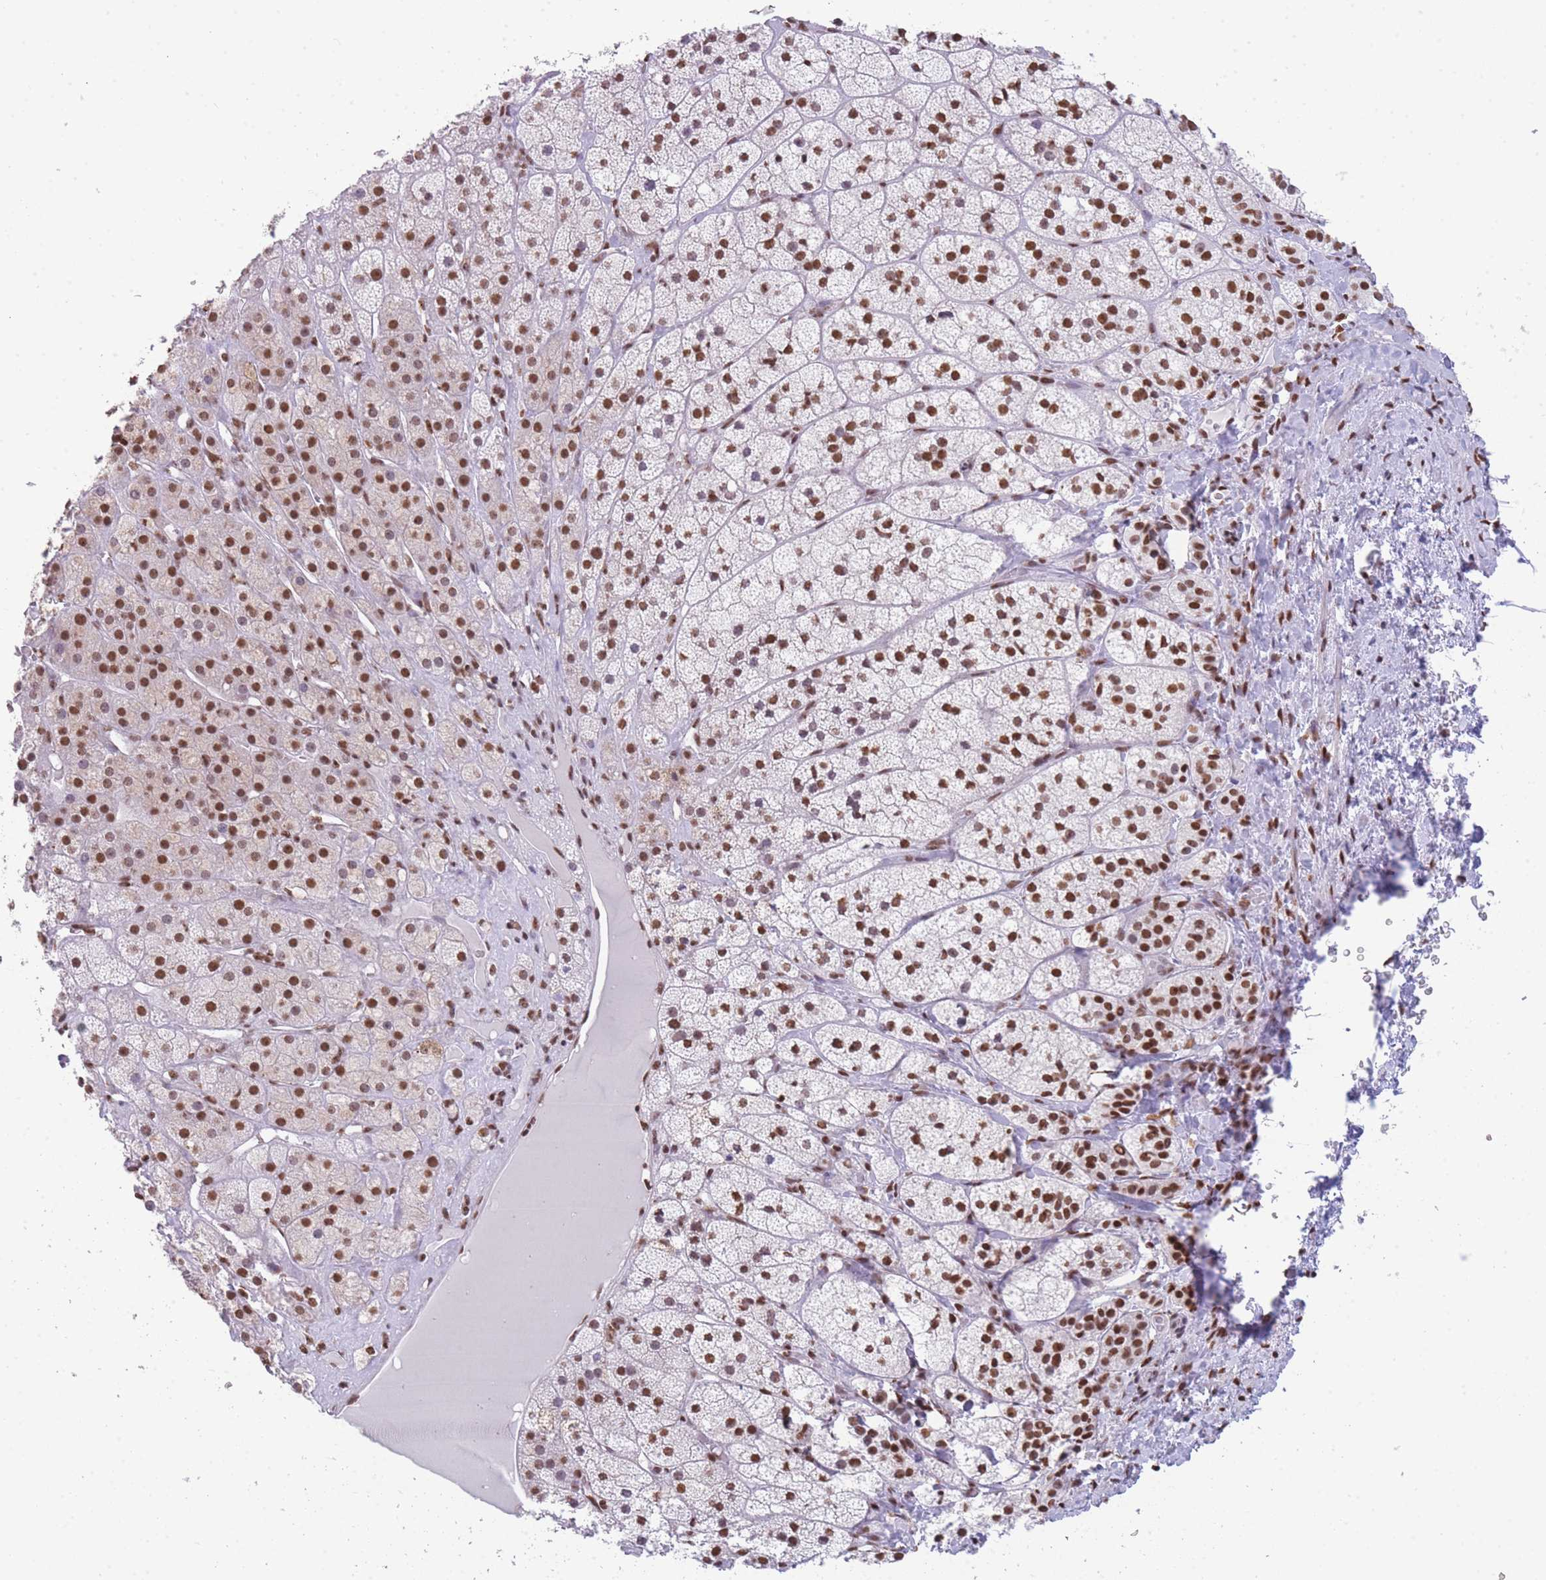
{"staining": {"intensity": "strong", "quantity": ">75%", "location": "nuclear"}, "tissue": "adrenal gland", "cell_type": "Glandular cells", "image_type": "normal", "snomed": [{"axis": "morphology", "description": "Normal tissue, NOS"}, {"axis": "topography", "description": "Adrenal gland"}], "caption": "Immunohistochemical staining of normal human adrenal gland exhibits >75% levels of strong nuclear protein staining in about >75% of glandular cells. The staining was performed using DAB (3,3'-diaminobenzidine) to visualize the protein expression in brown, while the nuclei were stained in blue with hematoxylin (Magnification: 20x).", "gene": "EVC2", "patient": {"sex": "female", "age": 52}}